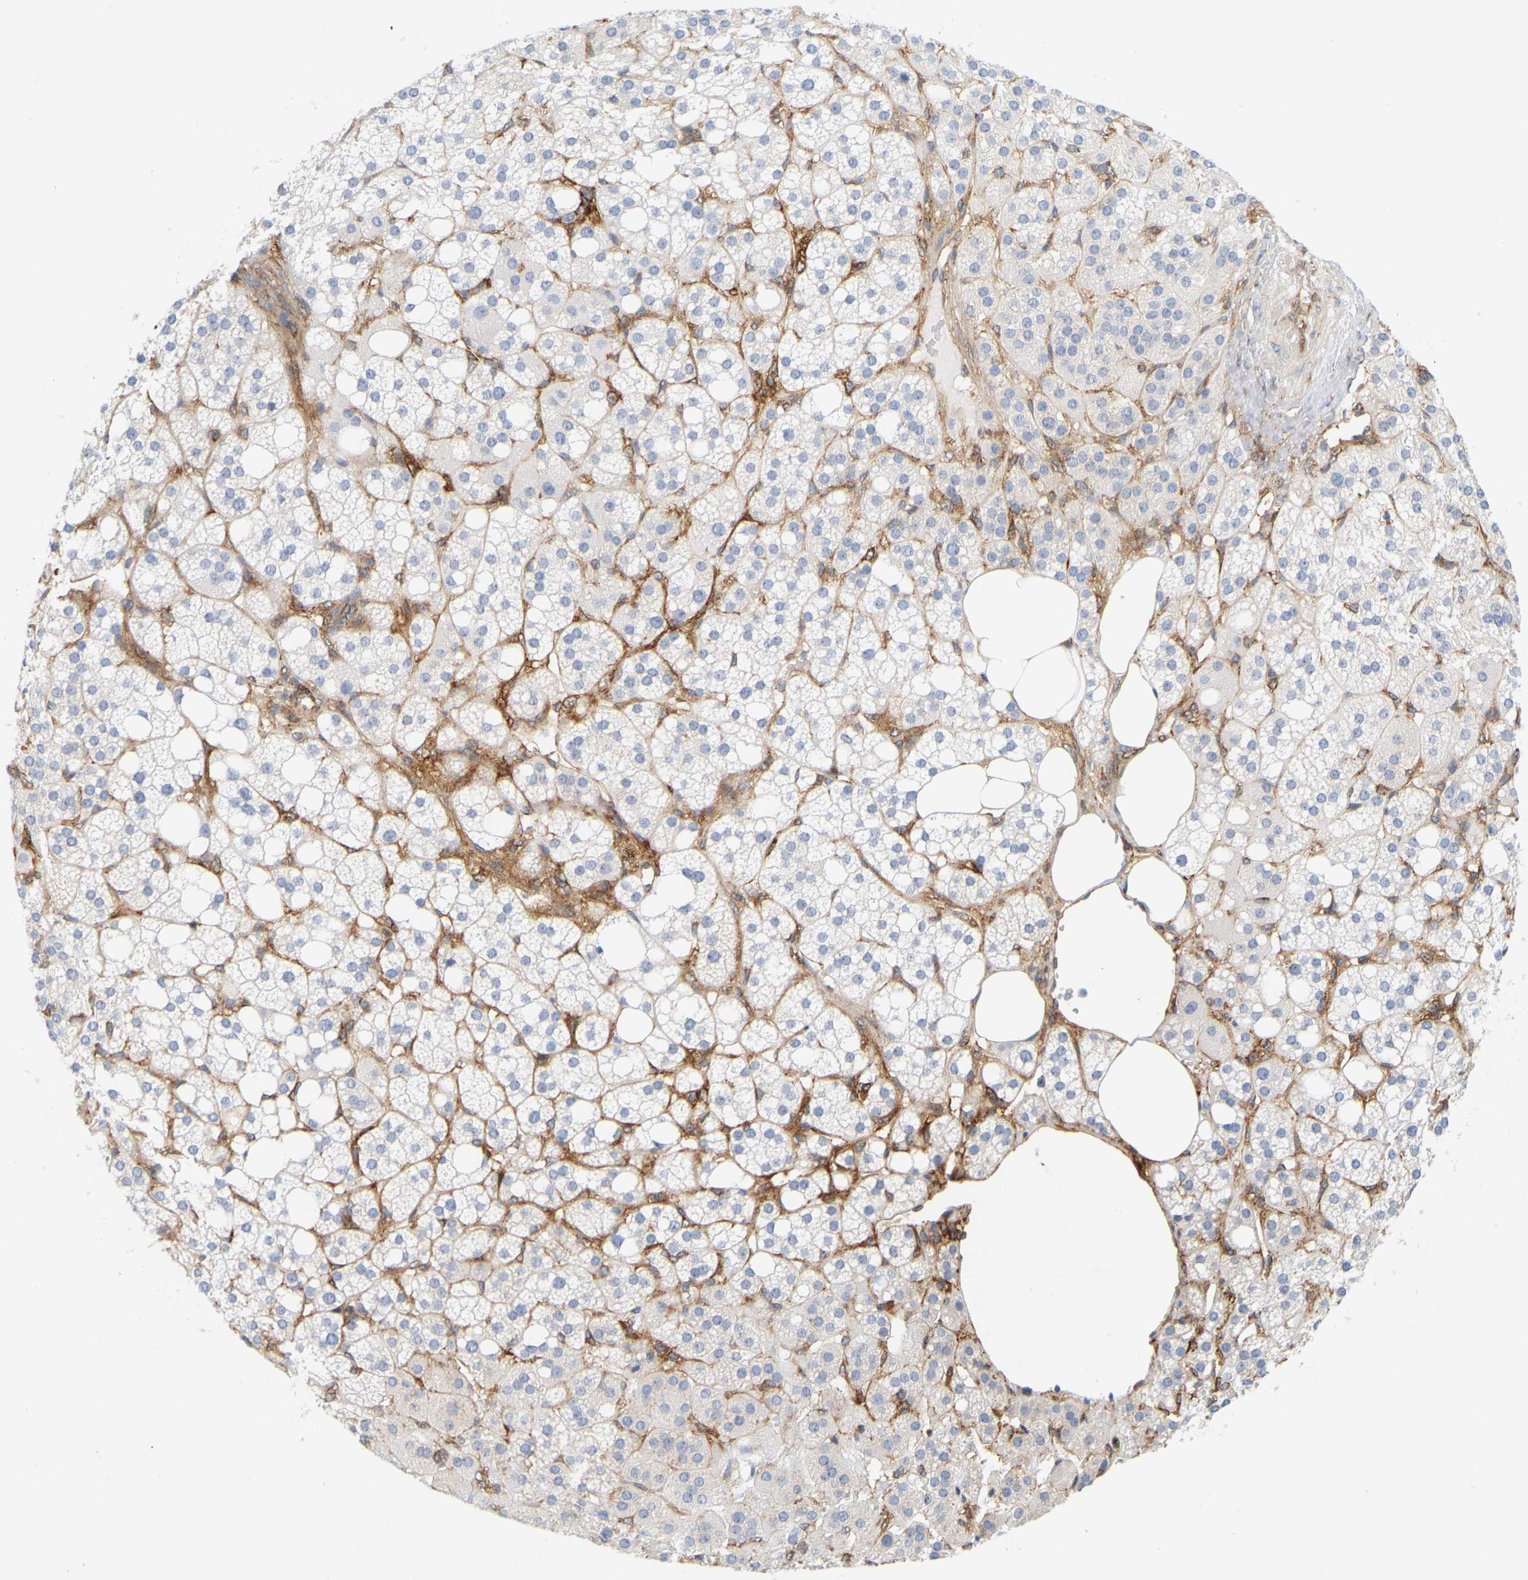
{"staining": {"intensity": "weak", "quantity": "25%-75%", "location": "cytoplasmic/membranous"}, "tissue": "adrenal gland", "cell_type": "Glandular cells", "image_type": "normal", "snomed": [{"axis": "morphology", "description": "Normal tissue, NOS"}, {"axis": "topography", "description": "Adrenal gland"}], "caption": "Protein expression analysis of unremarkable adrenal gland shows weak cytoplasmic/membranous staining in approximately 25%-75% of glandular cells.", "gene": "RAPH1", "patient": {"sex": "female", "age": 59}}